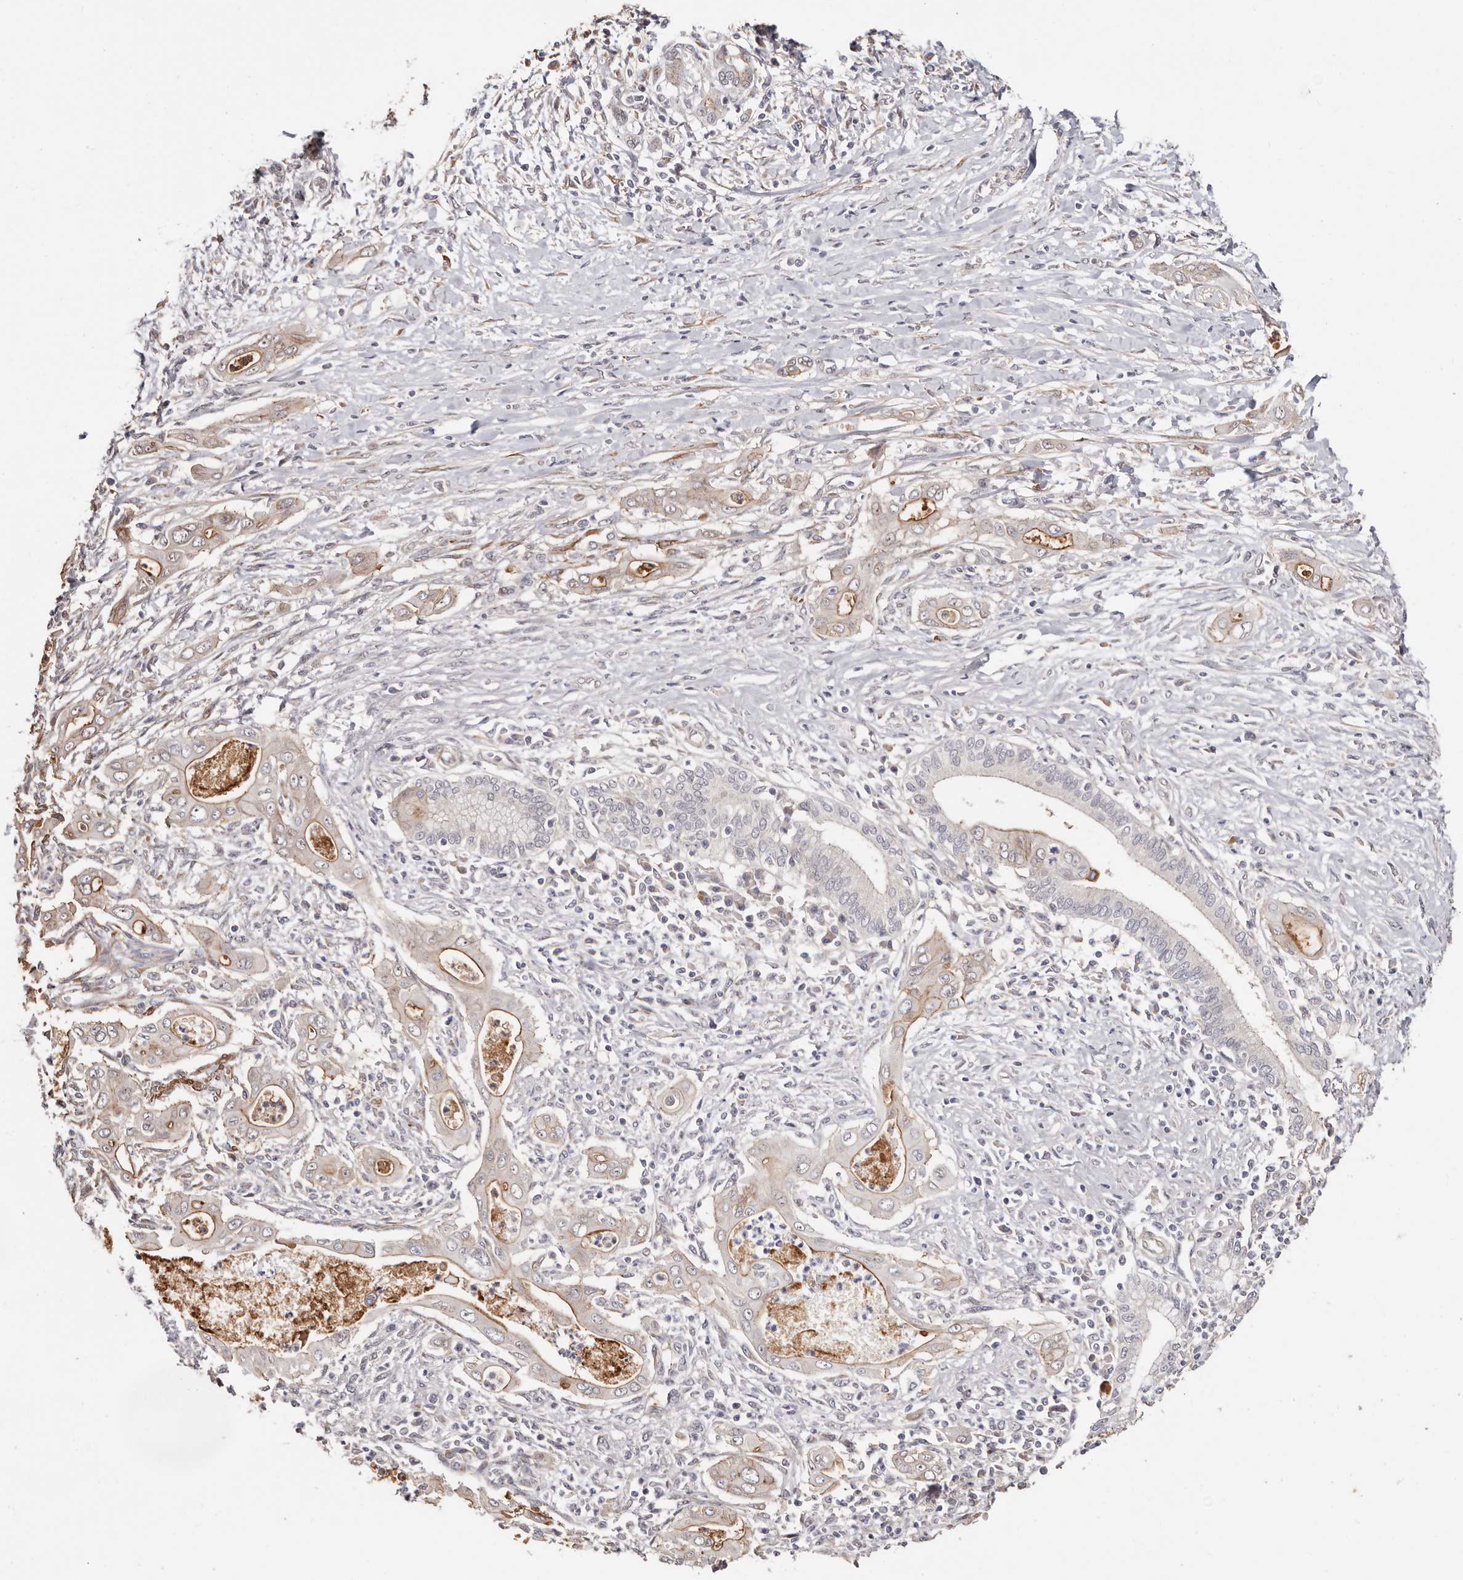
{"staining": {"intensity": "moderate", "quantity": "25%-75%", "location": "cytoplasmic/membranous"}, "tissue": "pancreatic cancer", "cell_type": "Tumor cells", "image_type": "cancer", "snomed": [{"axis": "morphology", "description": "Adenocarcinoma, NOS"}, {"axis": "topography", "description": "Pancreas"}], "caption": "IHC staining of adenocarcinoma (pancreatic), which reveals medium levels of moderate cytoplasmic/membranous staining in about 25%-75% of tumor cells indicating moderate cytoplasmic/membranous protein staining. The staining was performed using DAB (brown) for protein detection and nuclei were counterstained in hematoxylin (blue).", "gene": "TRIP13", "patient": {"sex": "male", "age": 58}}